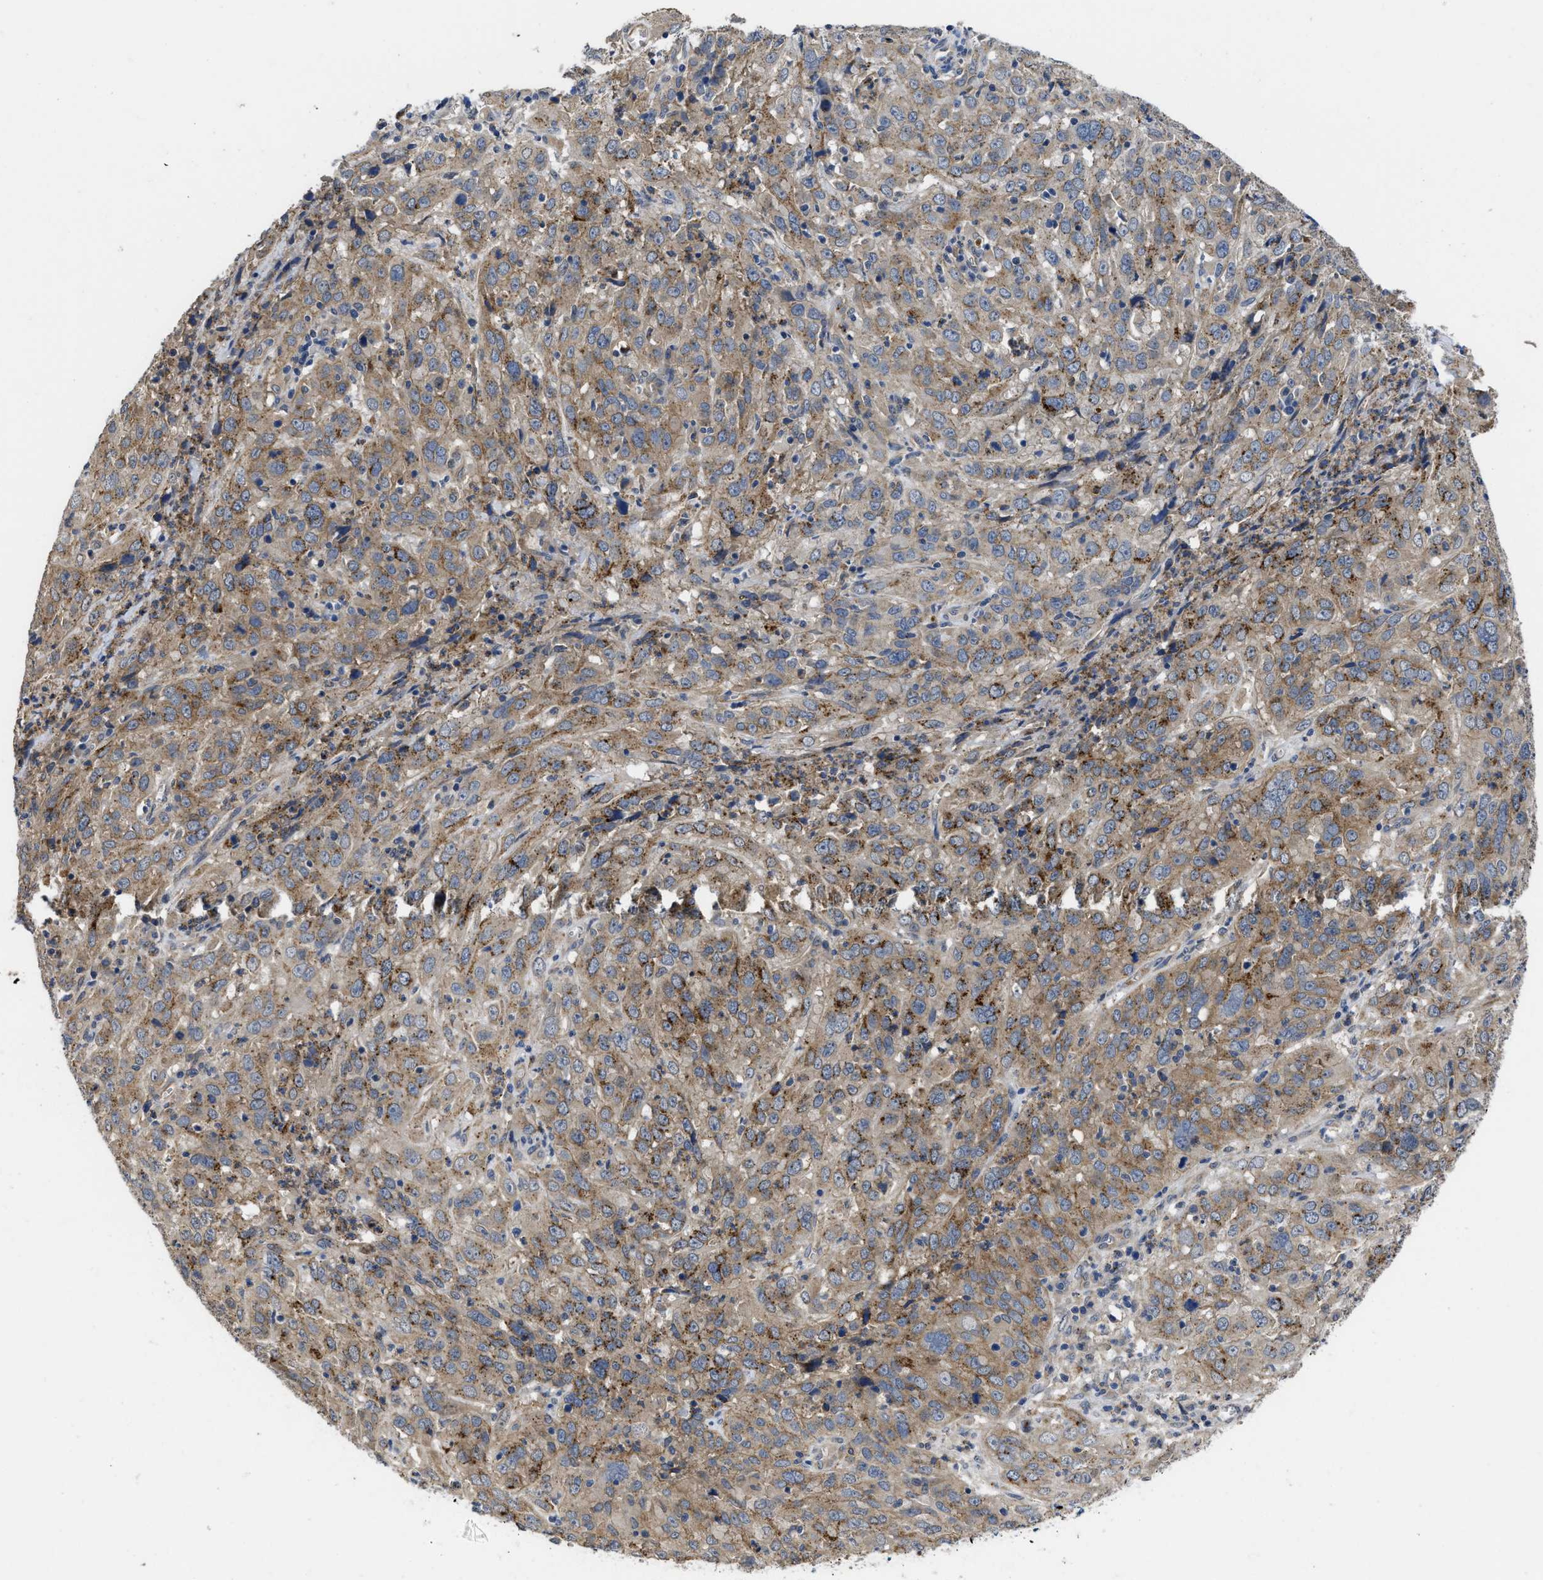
{"staining": {"intensity": "moderate", "quantity": ">75%", "location": "cytoplasmic/membranous"}, "tissue": "cervical cancer", "cell_type": "Tumor cells", "image_type": "cancer", "snomed": [{"axis": "morphology", "description": "Squamous cell carcinoma, NOS"}, {"axis": "topography", "description": "Cervix"}], "caption": "Immunohistochemistry photomicrograph of human cervical cancer stained for a protein (brown), which reveals medium levels of moderate cytoplasmic/membranous expression in about >75% of tumor cells.", "gene": "PKD2", "patient": {"sex": "female", "age": 32}}